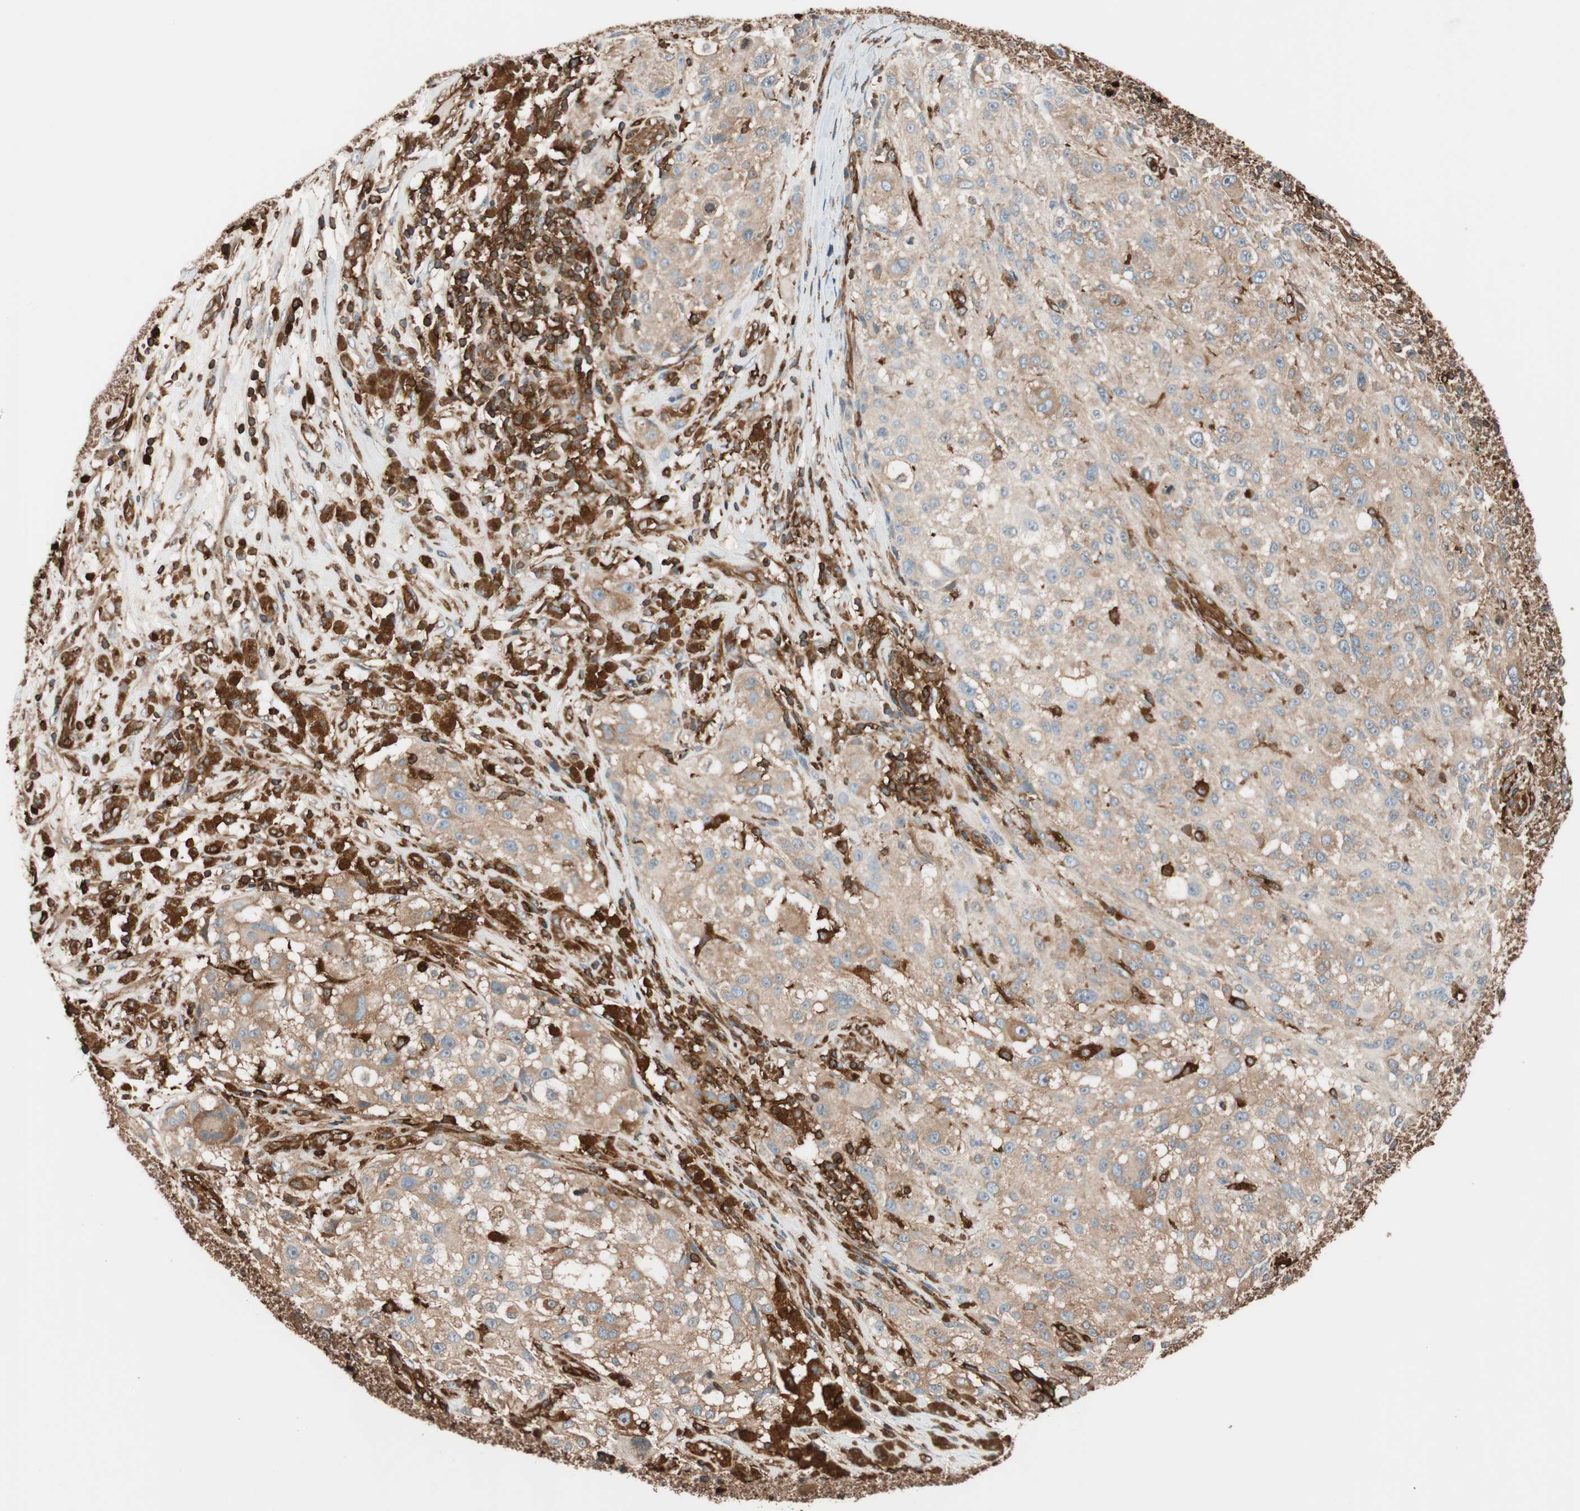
{"staining": {"intensity": "moderate", "quantity": ">75%", "location": "cytoplasmic/membranous"}, "tissue": "melanoma", "cell_type": "Tumor cells", "image_type": "cancer", "snomed": [{"axis": "morphology", "description": "Necrosis, NOS"}, {"axis": "morphology", "description": "Malignant melanoma, NOS"}, {"axis": "topography", "description": "Skin"}], "caption": "Immunohistochemical staining of human malignant melanoma displays medium levels of moderate cytoplasmic/membranous positivity in approximately >75% of tumor cells.", "gene": "VASP", "patient": {"sex": "female", "age": 87}}